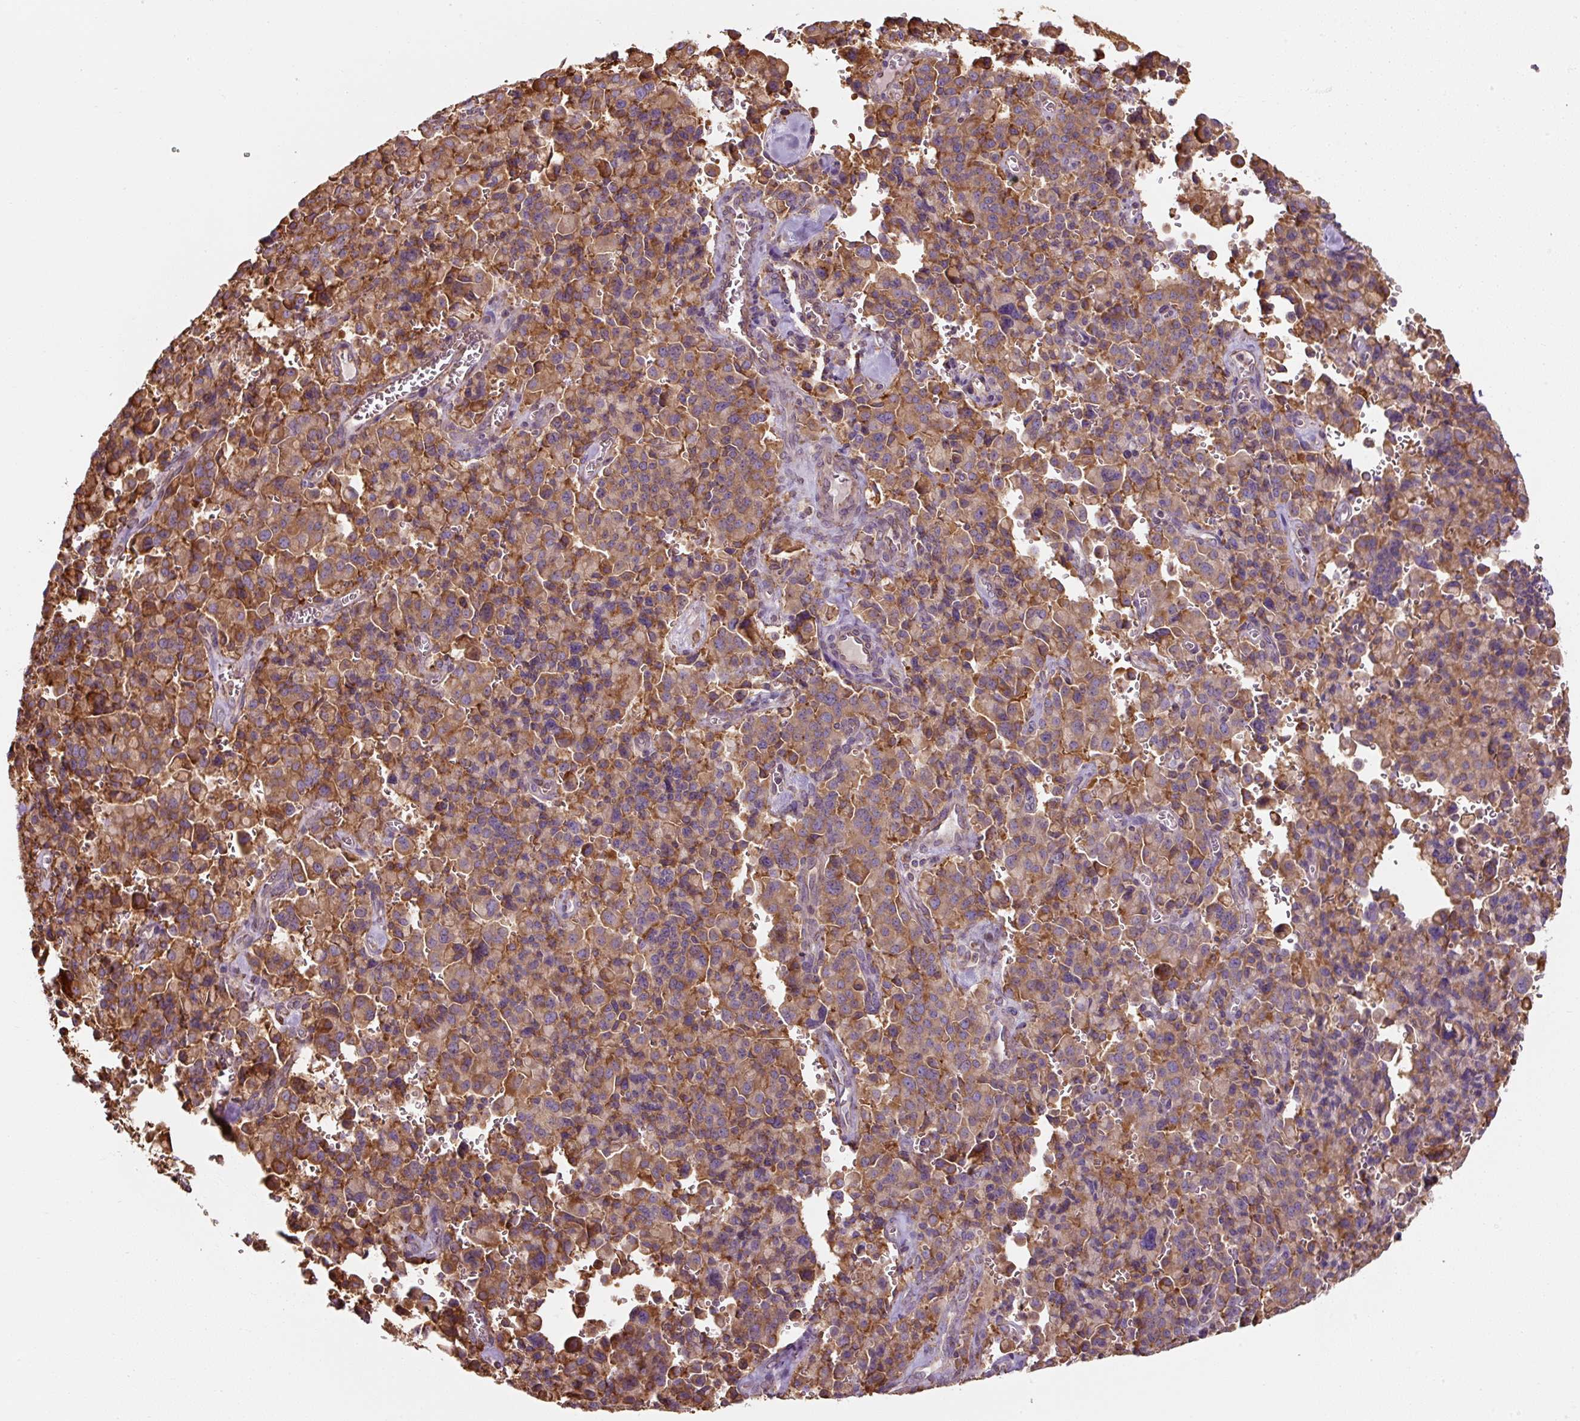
{"staining": {"intensity": "moderate", "quantity": ">75%", "location": "cytoplasmic/membranous"}, "tissue": "pancreatic cancer", "cell_type": "Tumor cells", "image_type": "cancer", "snomed": [{"axis": "morphology", "description": "Adenocarcinoma, NOS"}, {"axis": "topography", "description": "Pancreas"}], "caption": "IHC (DAB) staining of human adenocarcinoma (pancreatic) exhibits moderate cytoplasmic/membranous protein expression in approximately >75% of tumor cells.", "gene": "PRKCSH", "patient": {"sex": "male", "age": 65}}